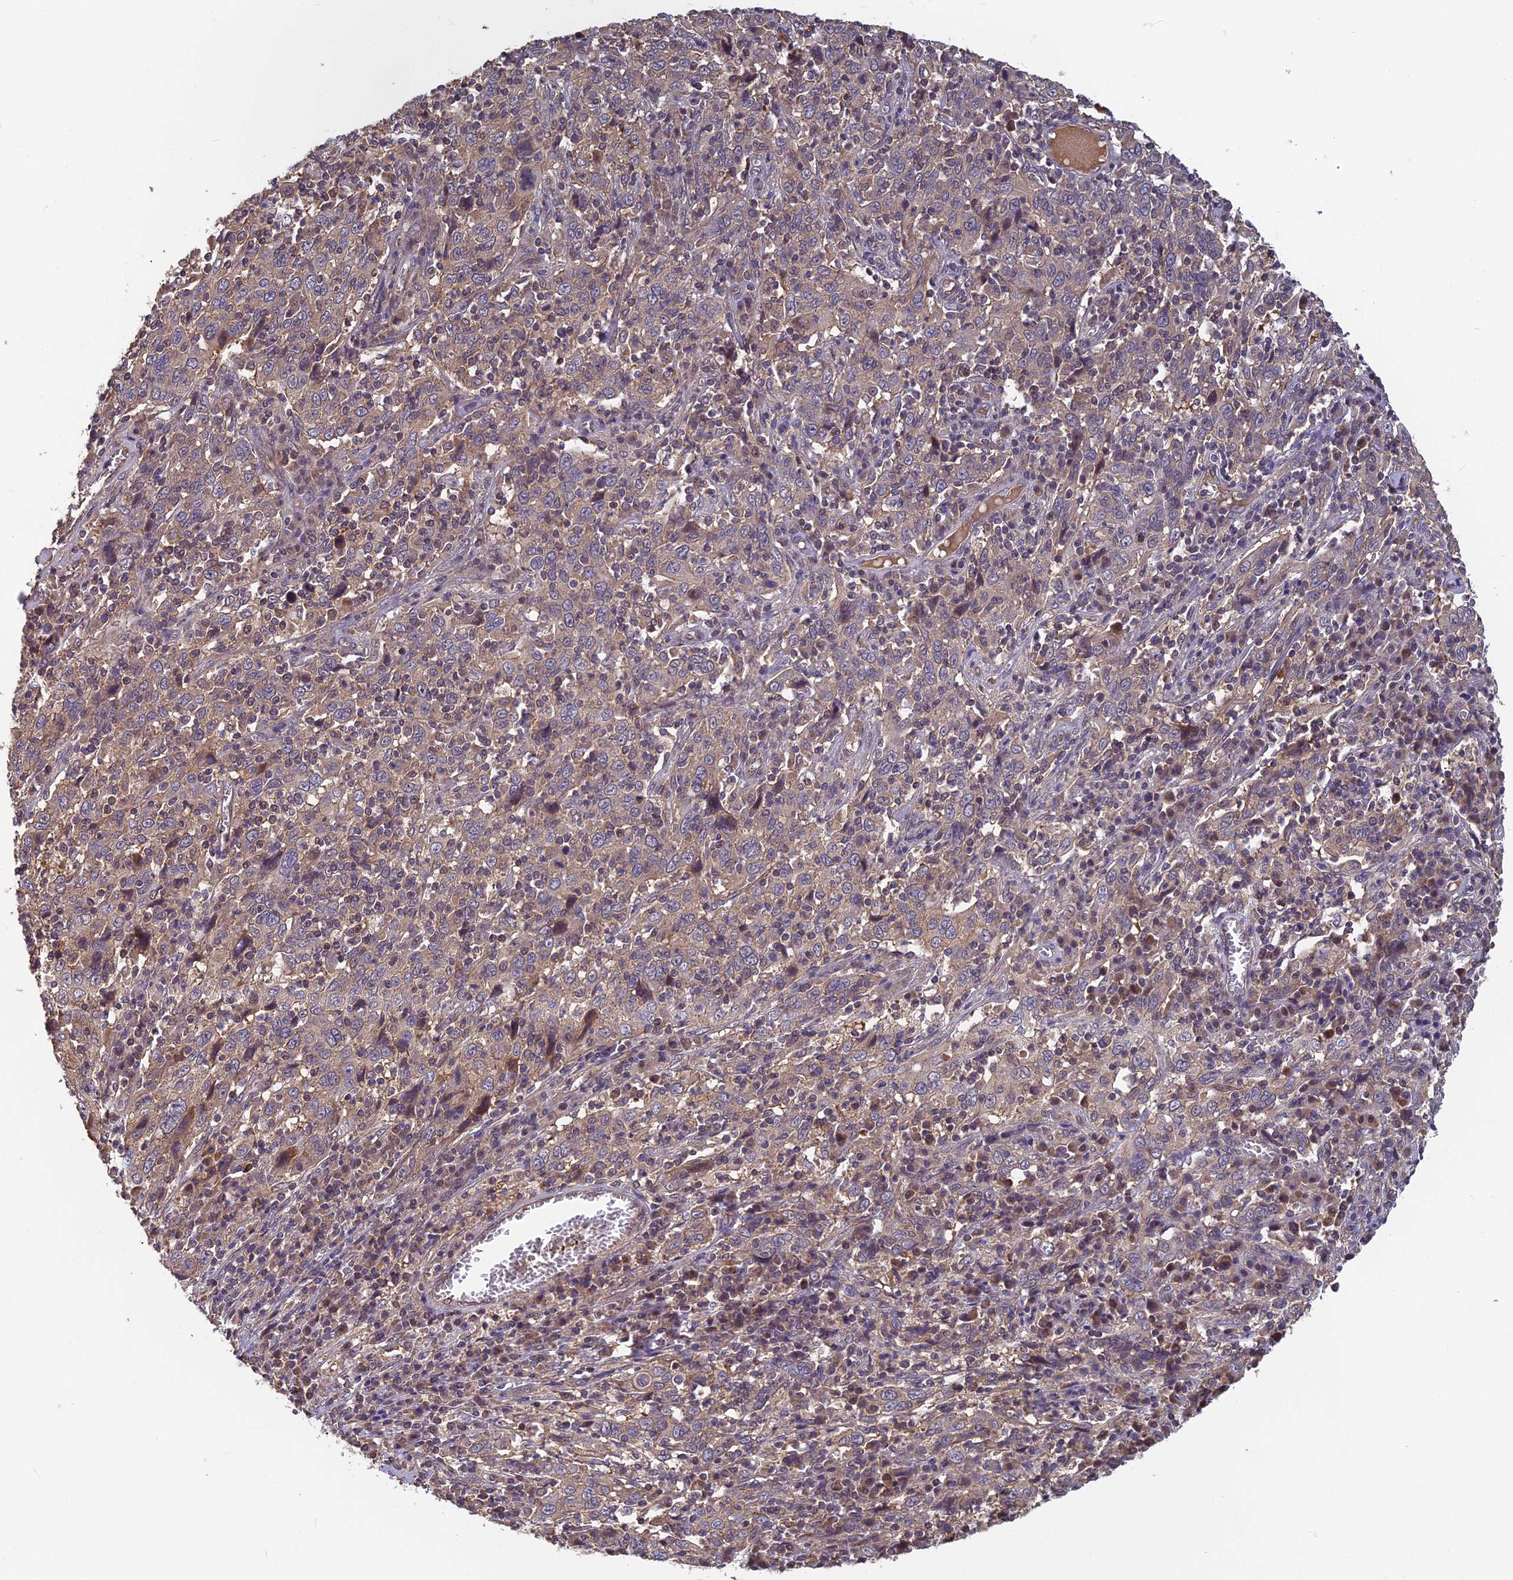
{"staining": {"intensity": "weak", "quantity": "<25%", "location": "cytoplasmic/membranous"}, "tissue": "cervical cancer", "cell_type": "Tumor cells", "image_type": "cancer", "snomed": [{"axis": "morphology", "description": "Squamous cell carcinoma, NOS"}, {"axis": "topography", "description": "Cervix"}], "caption": "A high-resolution image shows IHC staining of cervical cancer, which reveals no significant positivity in tumor cells. (Stains: DAB immunohistochemistry (IHC) with hematoxylin counter stain, Microscopy: brightfield microscopy at high magnification).", "gene": "PIKFYVE", "patient": {"sex": "female", "age": 46}}